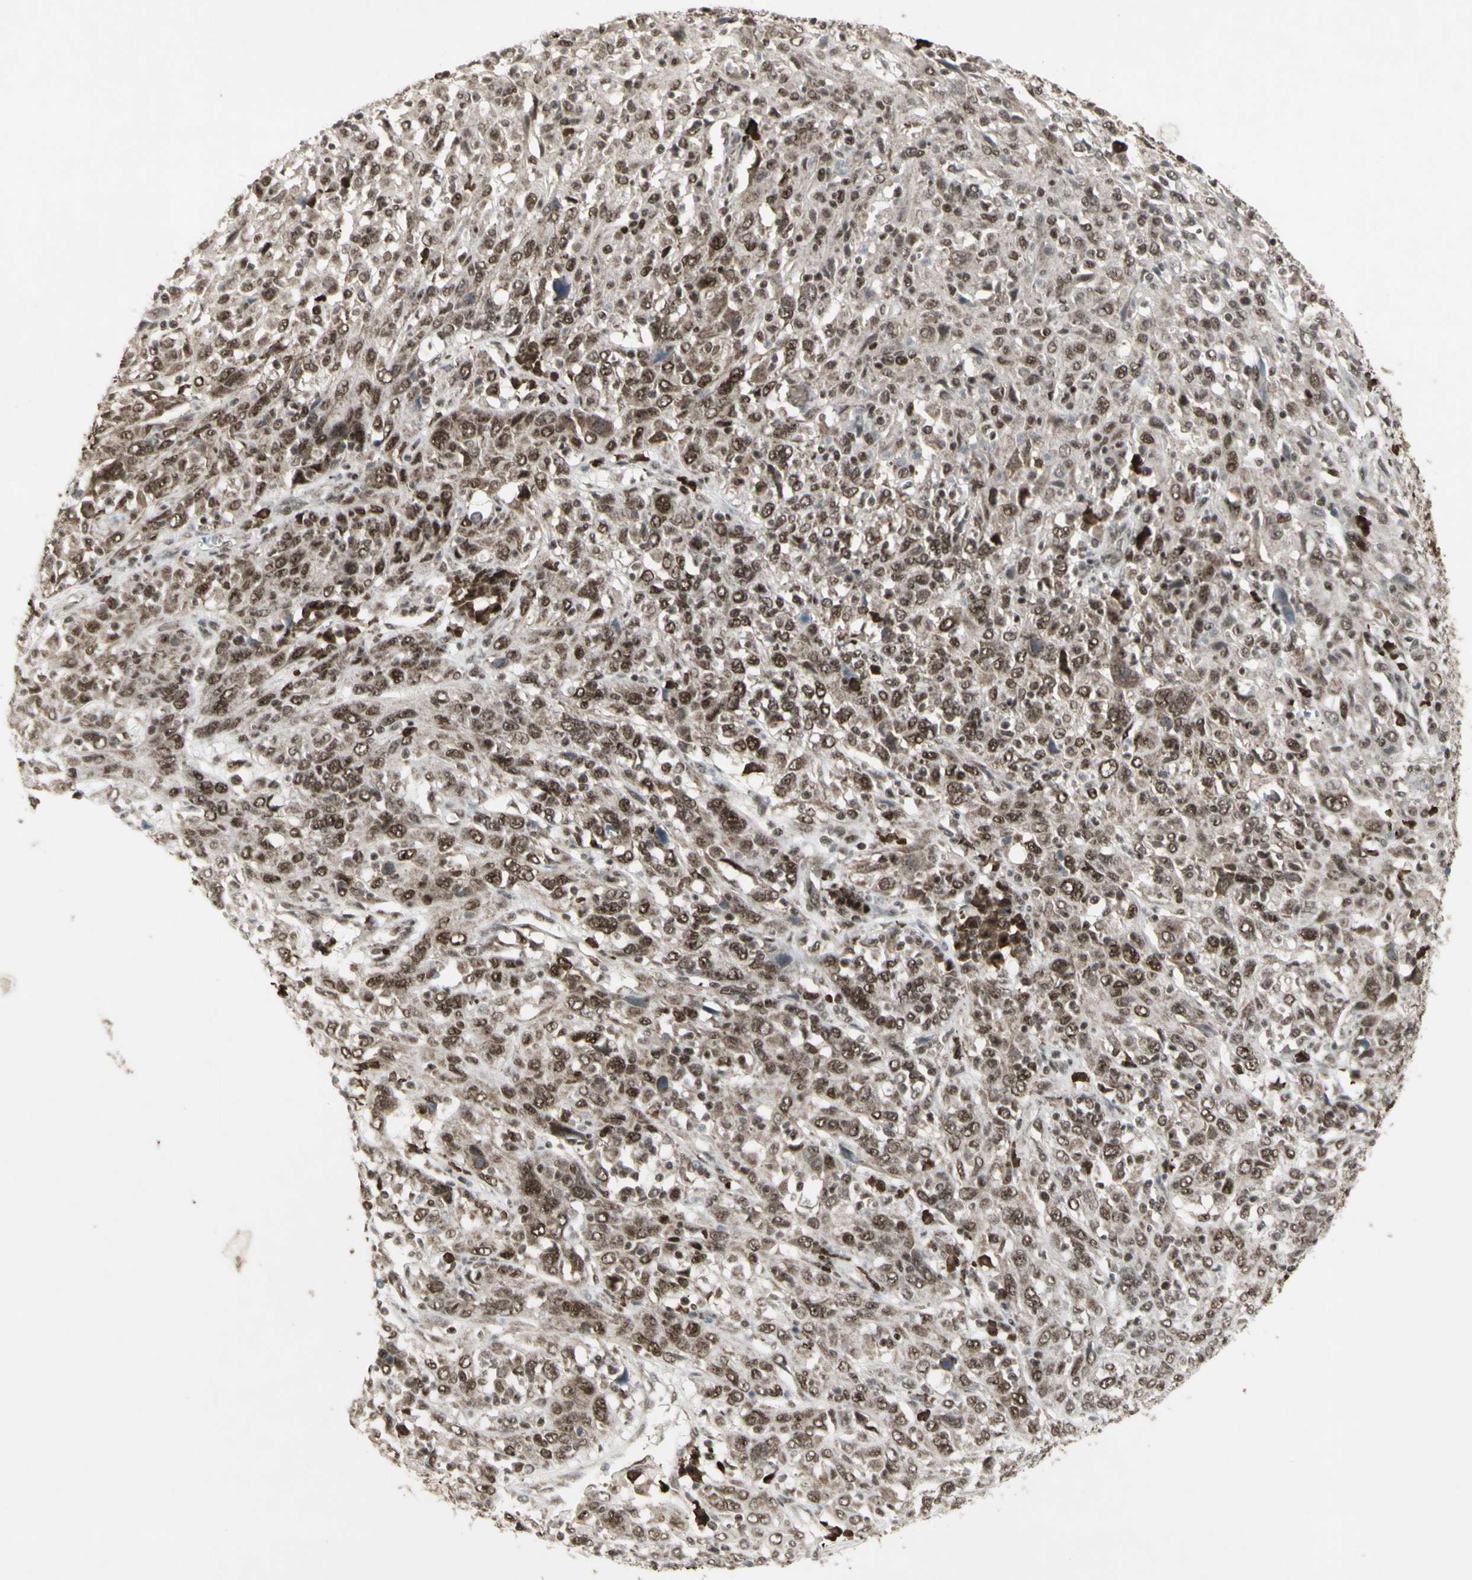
{"staining": {"intensity": "moderate", "quantity": ">75%", "location": "cytoplasmic/membranous,nuclear"}, "tissue": "cervical cancer", "cell_type": "Tumor cells", "image_type": "cancer", "snomed": [{"axis": "morphology", "description": "Squamous cell carcinoma, NOS"}, {"axis": "topography", "description": "Cervix"}], "caption": "Squamous cell carcinoma (cervical) stained with immunohistochemistry (IHC) shows moderate cytoplasmic/membranous and nuclear expression in approximately >75% of tumor cells. (IHC, brightfield microscopy, high magnification).", "gene": "CCNT1", "patient": {"sex": "female", "age": 46}}